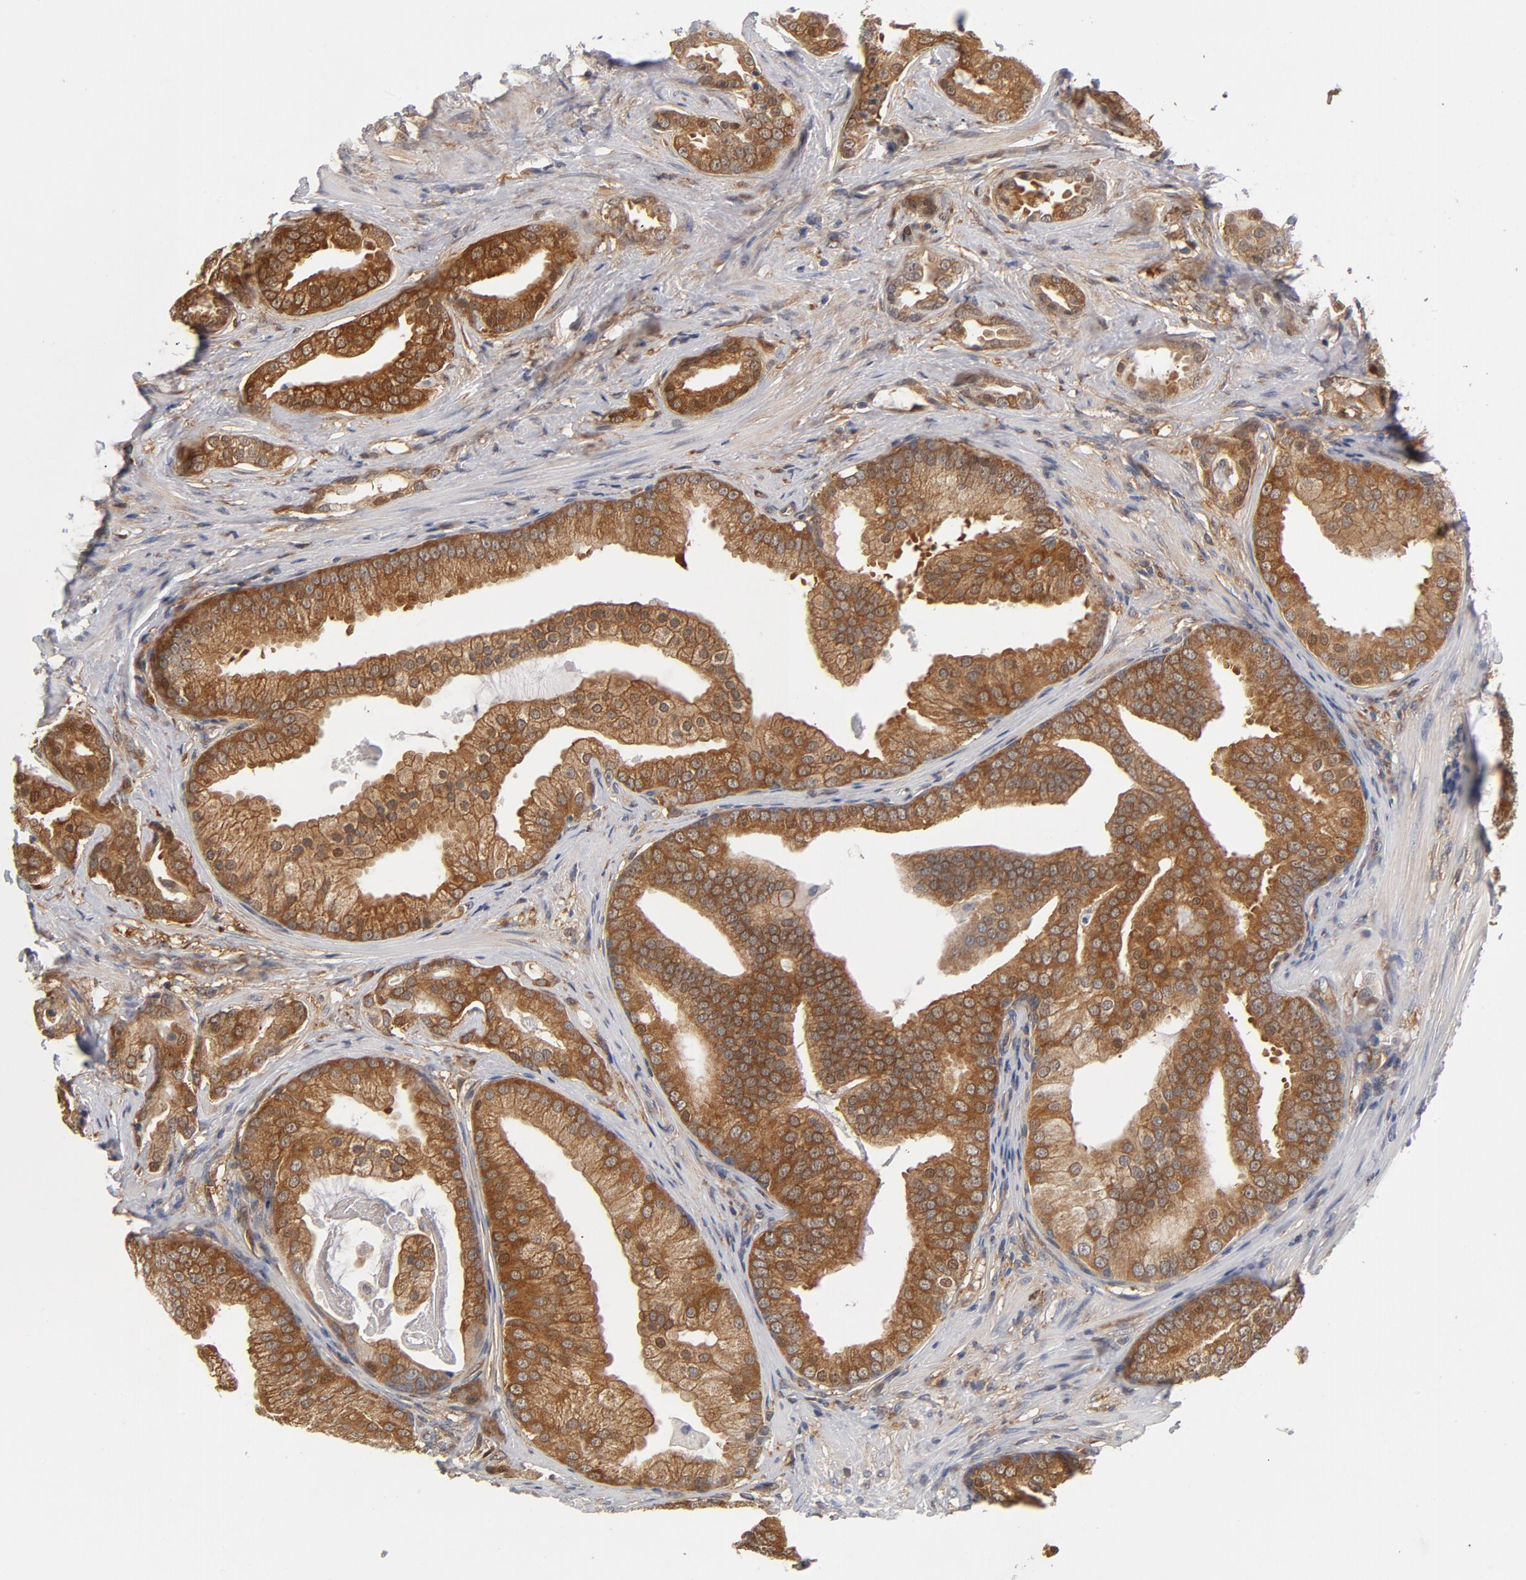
{"staining": {"intensity": "moderate", "quantity": ">75%", "location": "cytoplasmic/membranous"}, "tissue": "prostate cancer", "cell_type": "Tumor cells", "image_type": "cancer", "snomed": [{"axis": "morphology", "description": "Adenocarcinoma, Low grade"}, {"axis": "topography", "description": "Prostate"}], "caption": "Prostate cancer tissue exhibits moderate cytoplasmic/membranous positivity in approximately >75% of tumor cells", "gene": "ASMTL", "patient": {"sex": "male", "age": 58}}